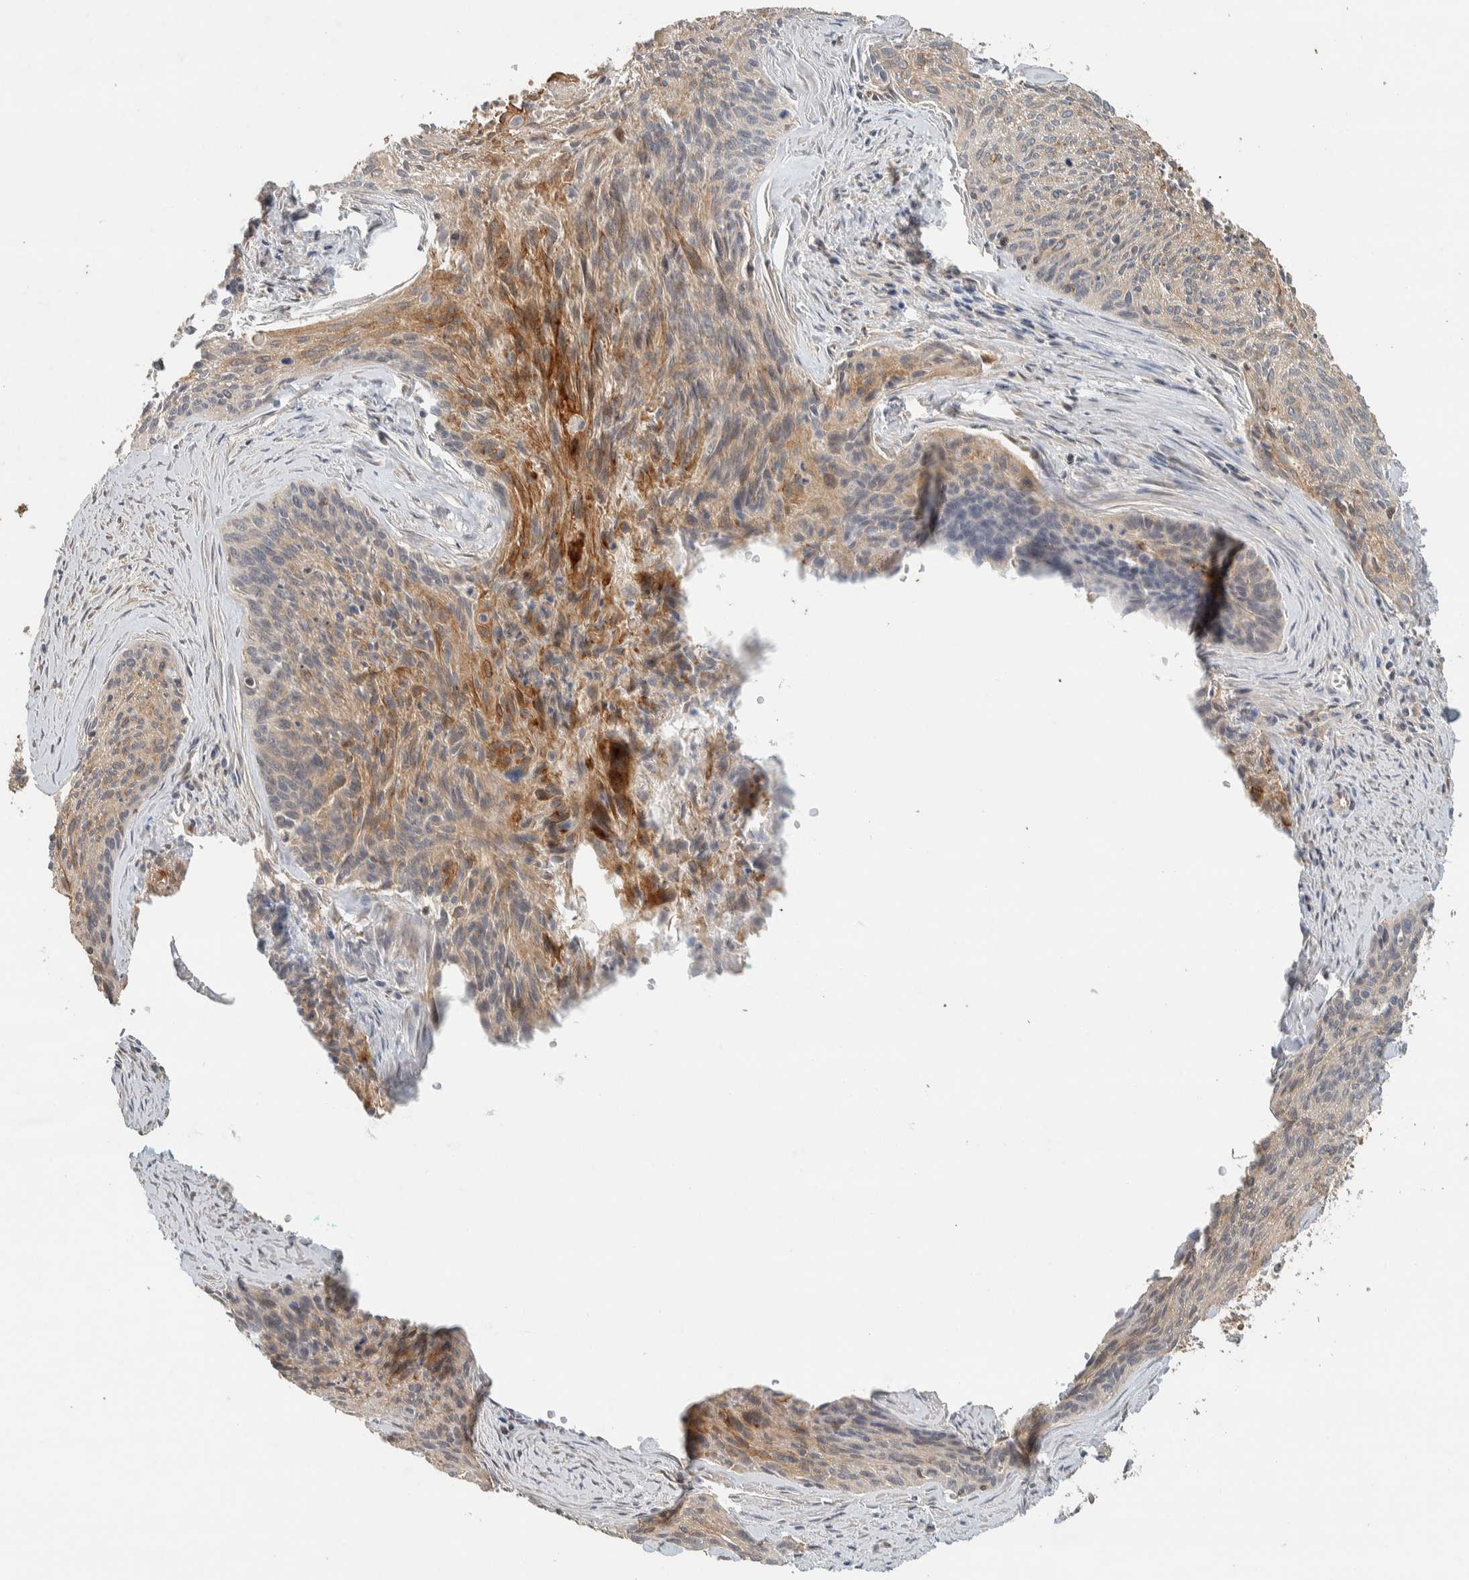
{"staining": {"intensity": "strong", "quantity": "<25%", "location": "cytoplasmic/membranous"}, "tissue": "cervical cancer", "cell_type": "Tumor cells", "image_type": "cancer", "snomed": [{"axis": "morphology", "description": "Squamous cell carcinoma, NOS"}, {"axis": "topography", "description": "Cervix"}], "caption": "Approximately <25% of tumor cells in human cervical cancer show strong cytoplasmic/membranous protein expression as visualized by brown immunohistochemical staining.", "gene": "RAB11FIP1", "patient": {"sex": "female", "age": 55}}